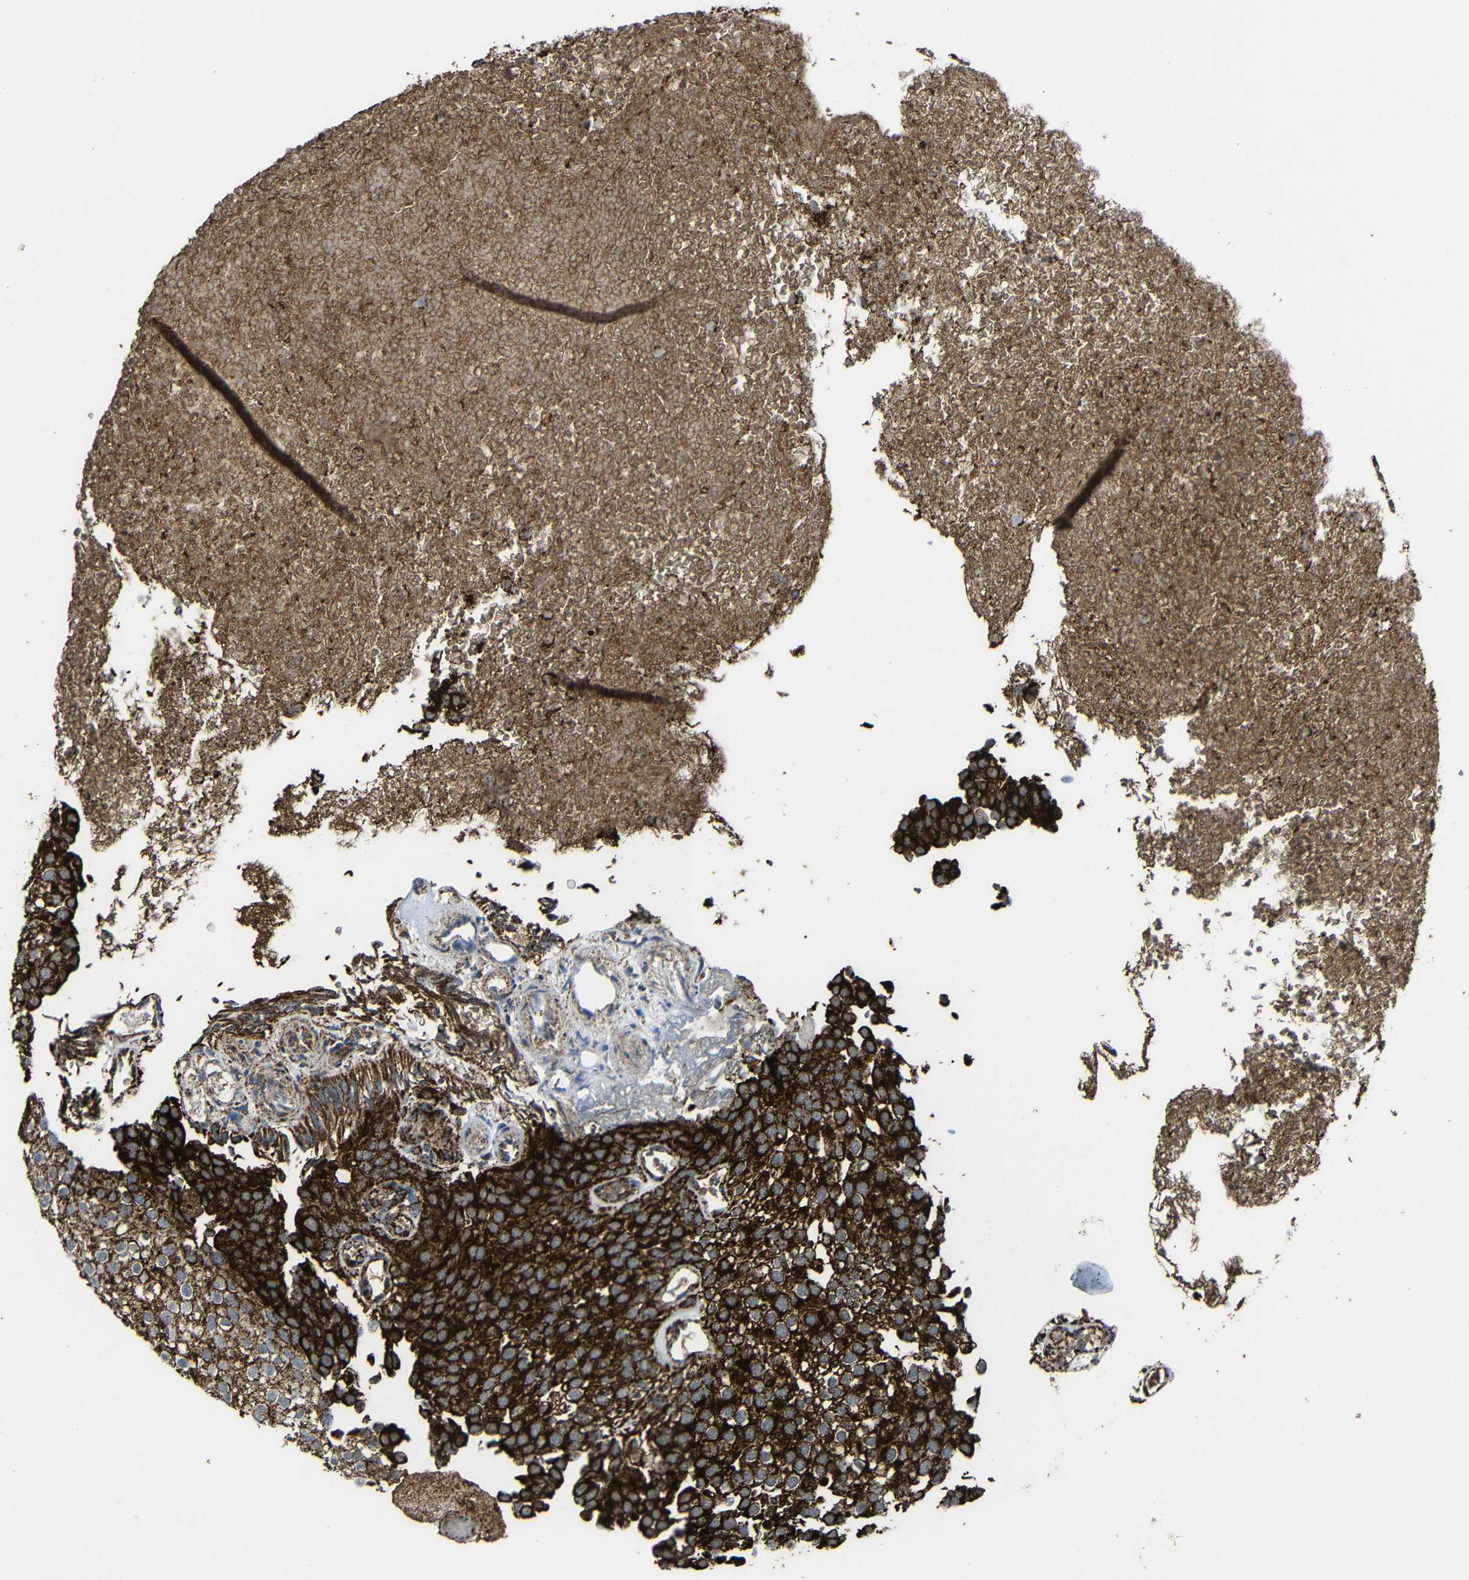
{"staining": {"intensity": "strong", "quantity": ">75%", "location": "cytoplasmic/membranous"}, "tissue": "urothelial cancer", "cell_type": "Tumor cells", "image_type": "cancer", "snomed": [{"axis": "morphology", "description": "Urothelial carcinoma, Low grade"}, {"axis": "topography", "description": "Urinary bladder"}], "caption": "Tumor cells reveal strong cytoplasmic/membranous staining in about >75% of cells in urothelial cancer.", "gene": "ATP5F1A", "patient": {"sex": "male", "age": 78}}